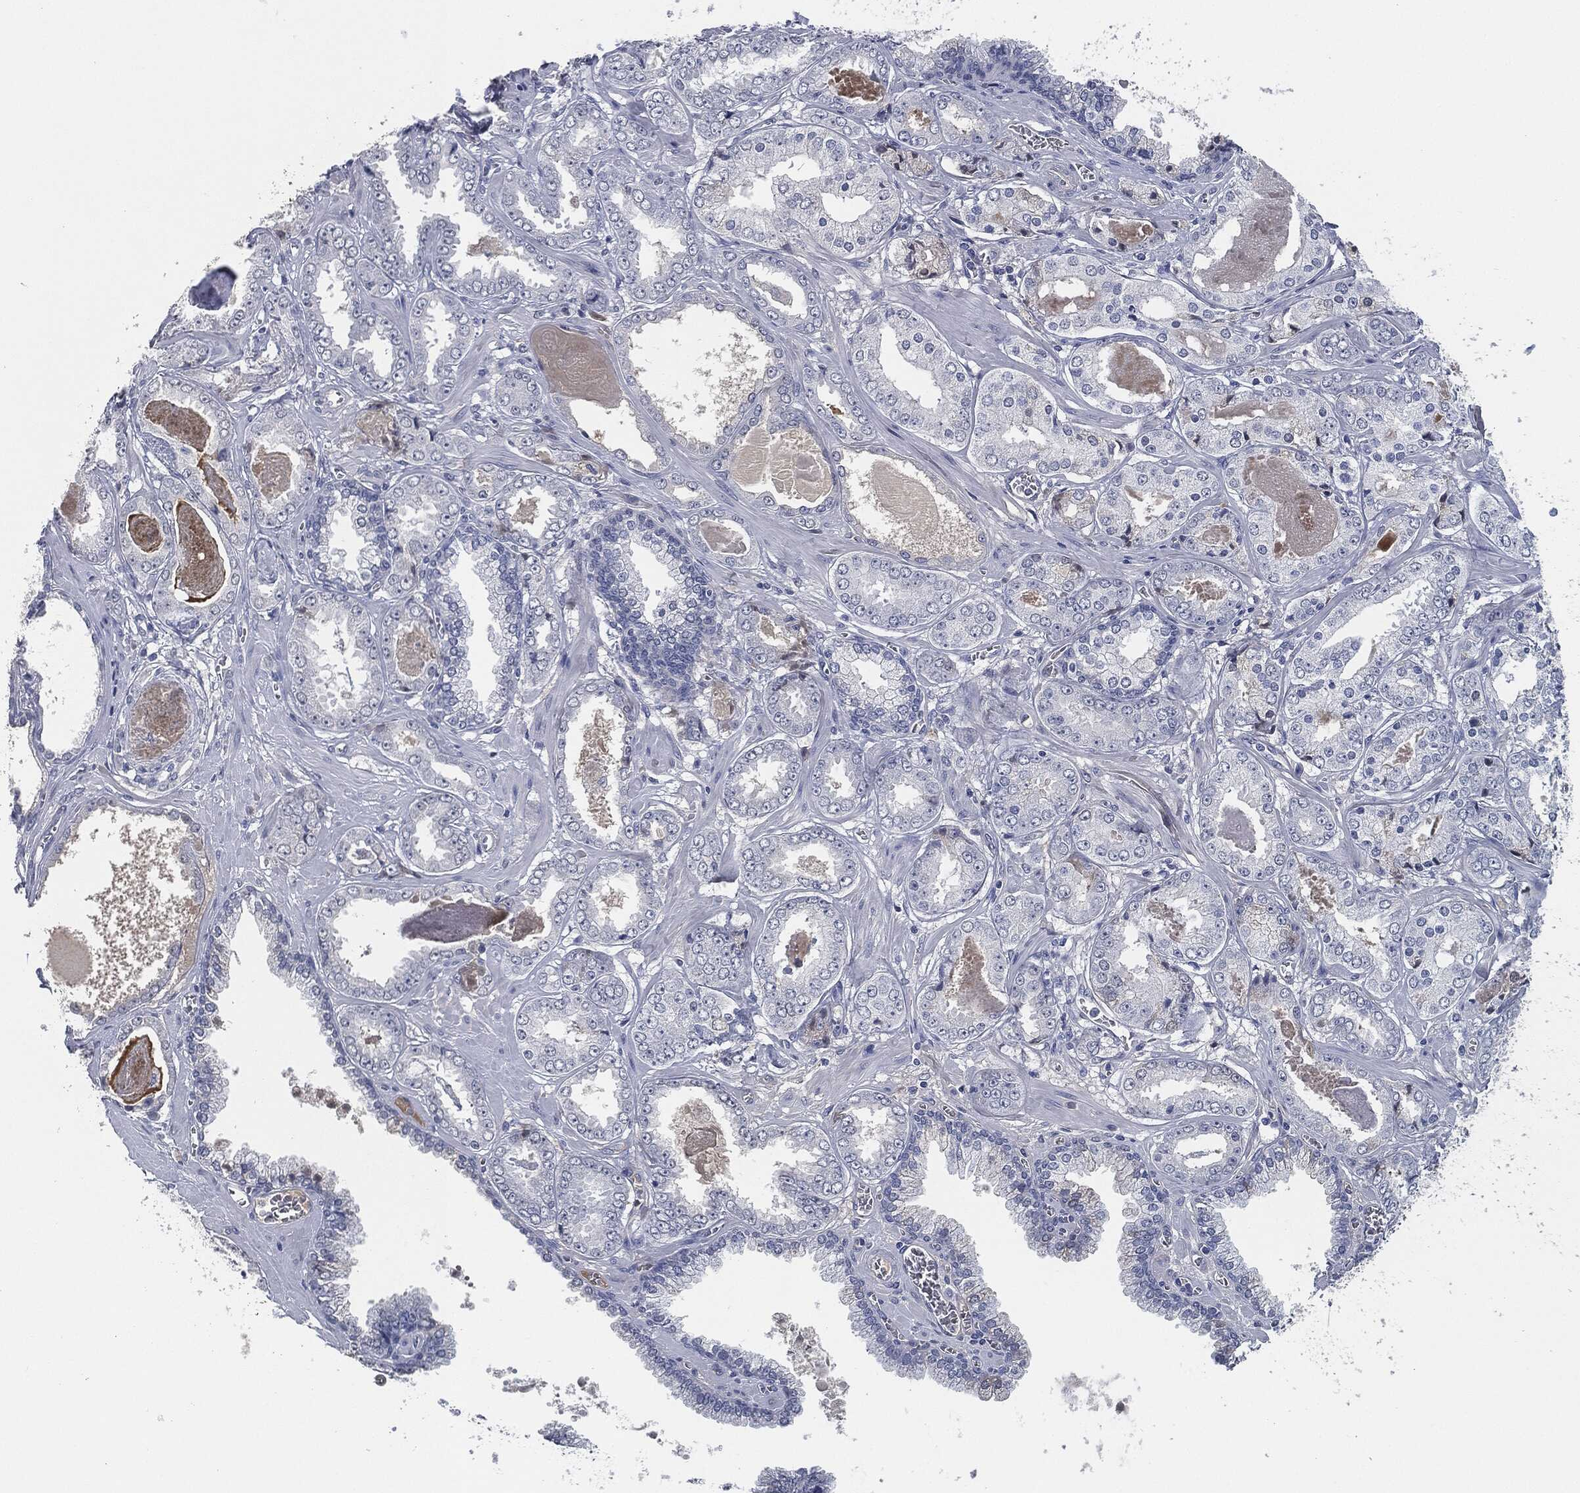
{"staining": {"intensity": "negative", "quantity": "none", "location": "none"}, "tissue": "prostate cancer", "cell_type": "Tumor cells", "image_type": "cancer", "snomed": [{"axis": "morphology", "description": "Adenocarcinoma, NOS"}, {"axis": "topography", "description": "Prostate"}], "caption": "Immunohistochemical staining of human adenocarcinoma (prostate) shows no significant positivity in tumor cells. Nuclei are stained in blue.", "gene": "SIGLEC7", "patient": {"sex": "male", "age": 56}}